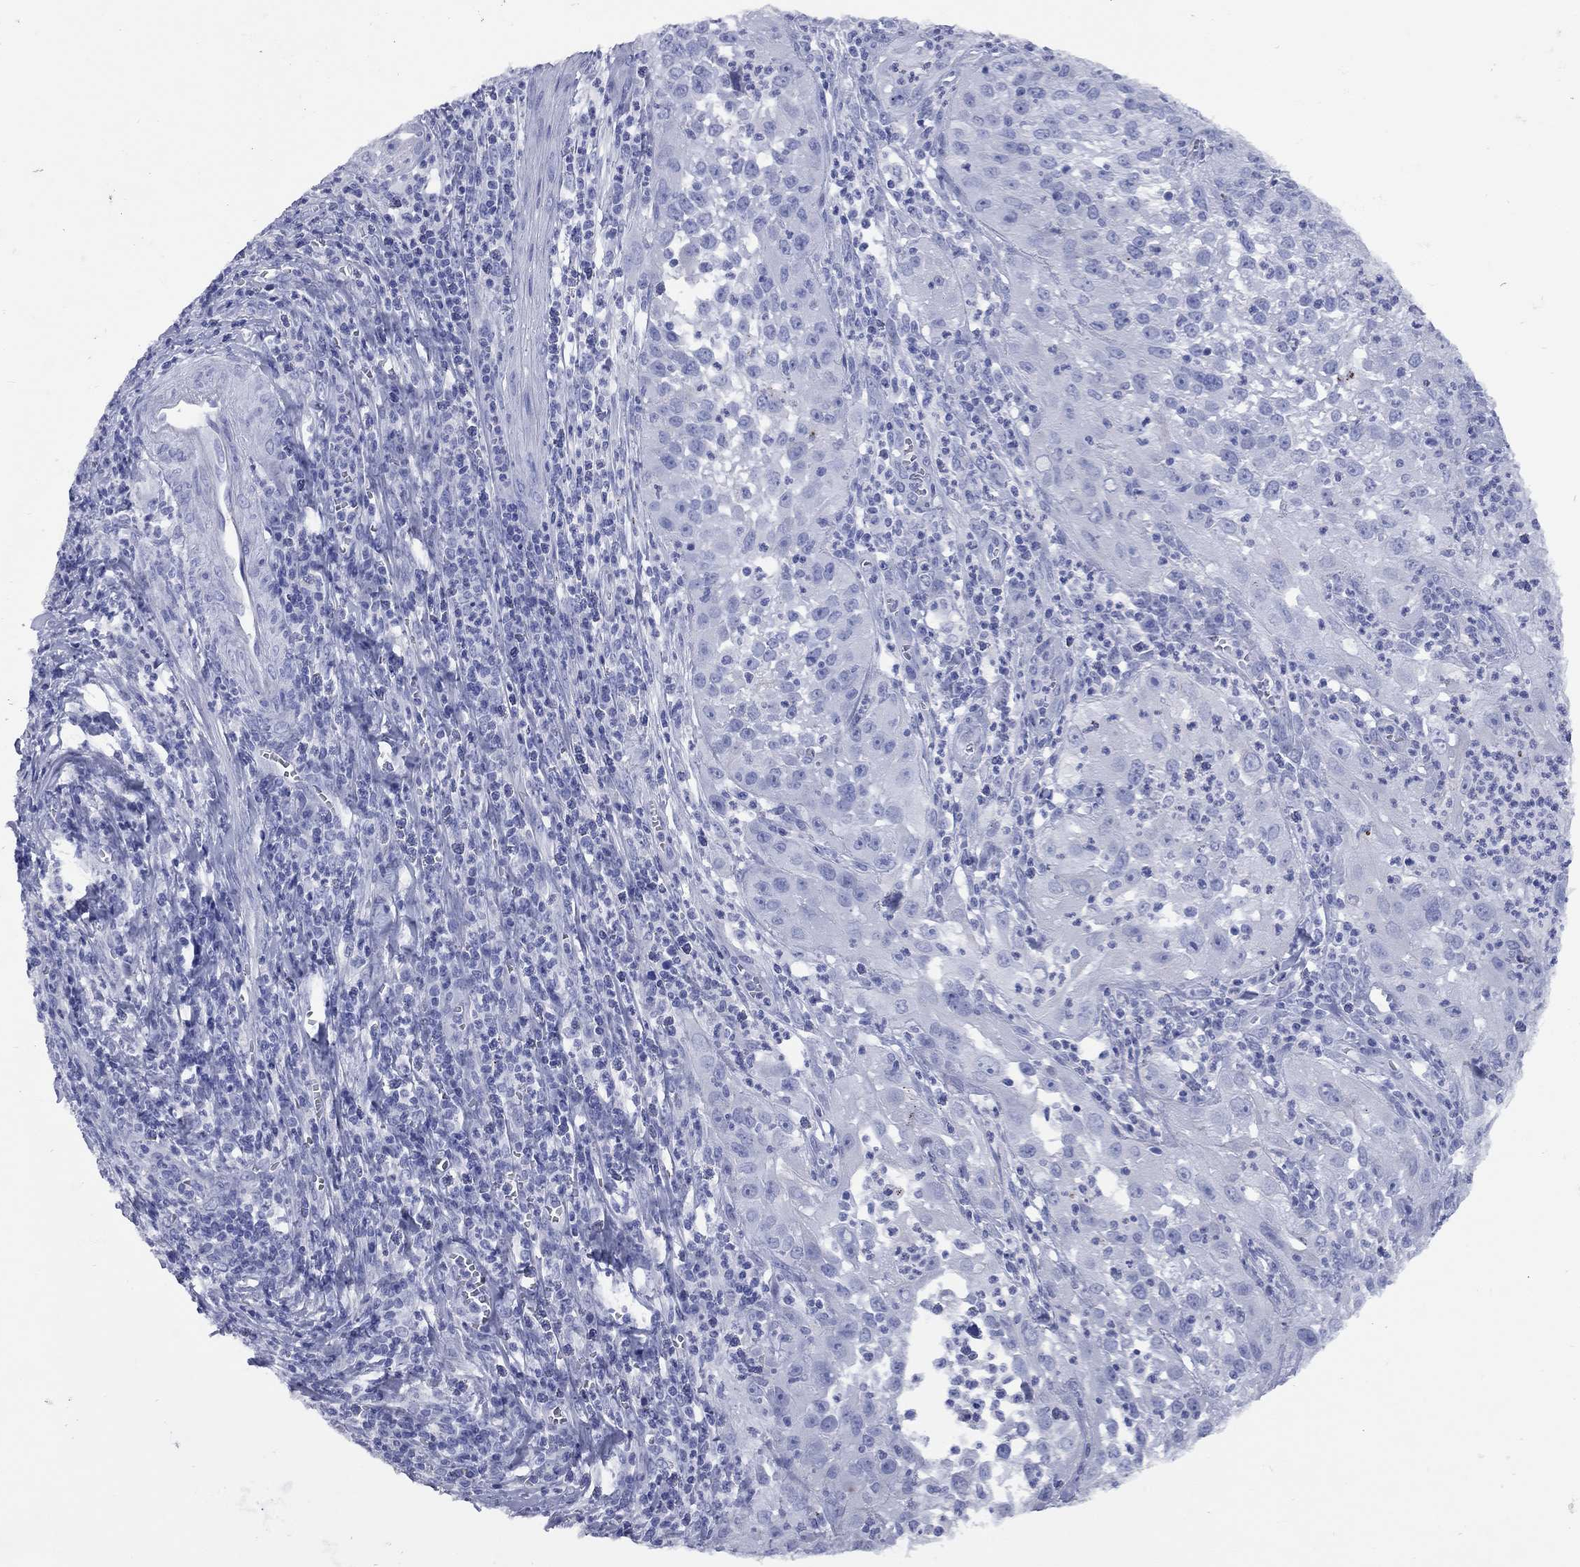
{"staining": {"intensity": "negative", "quantity": "none", "location": "none"}, "tissue": "cervical cancer", "cell_type": "Tumor cells", "image_type": "cancer", "snomed": [{"axis": "morphology", "description": "Squamous cell carcinoma, NOS"}, {"axis": "topography", "description": "Cervix"}], "caption": "Immunohistochemical staining of human squamous cell carcinoma (cervical) exhibits no significant positivity in tumor cells. (Brightfield microscopy of DAB IHC at high magnification).", "gene": "CCNA1", "patient": {"sex": "female", "age": 32}}